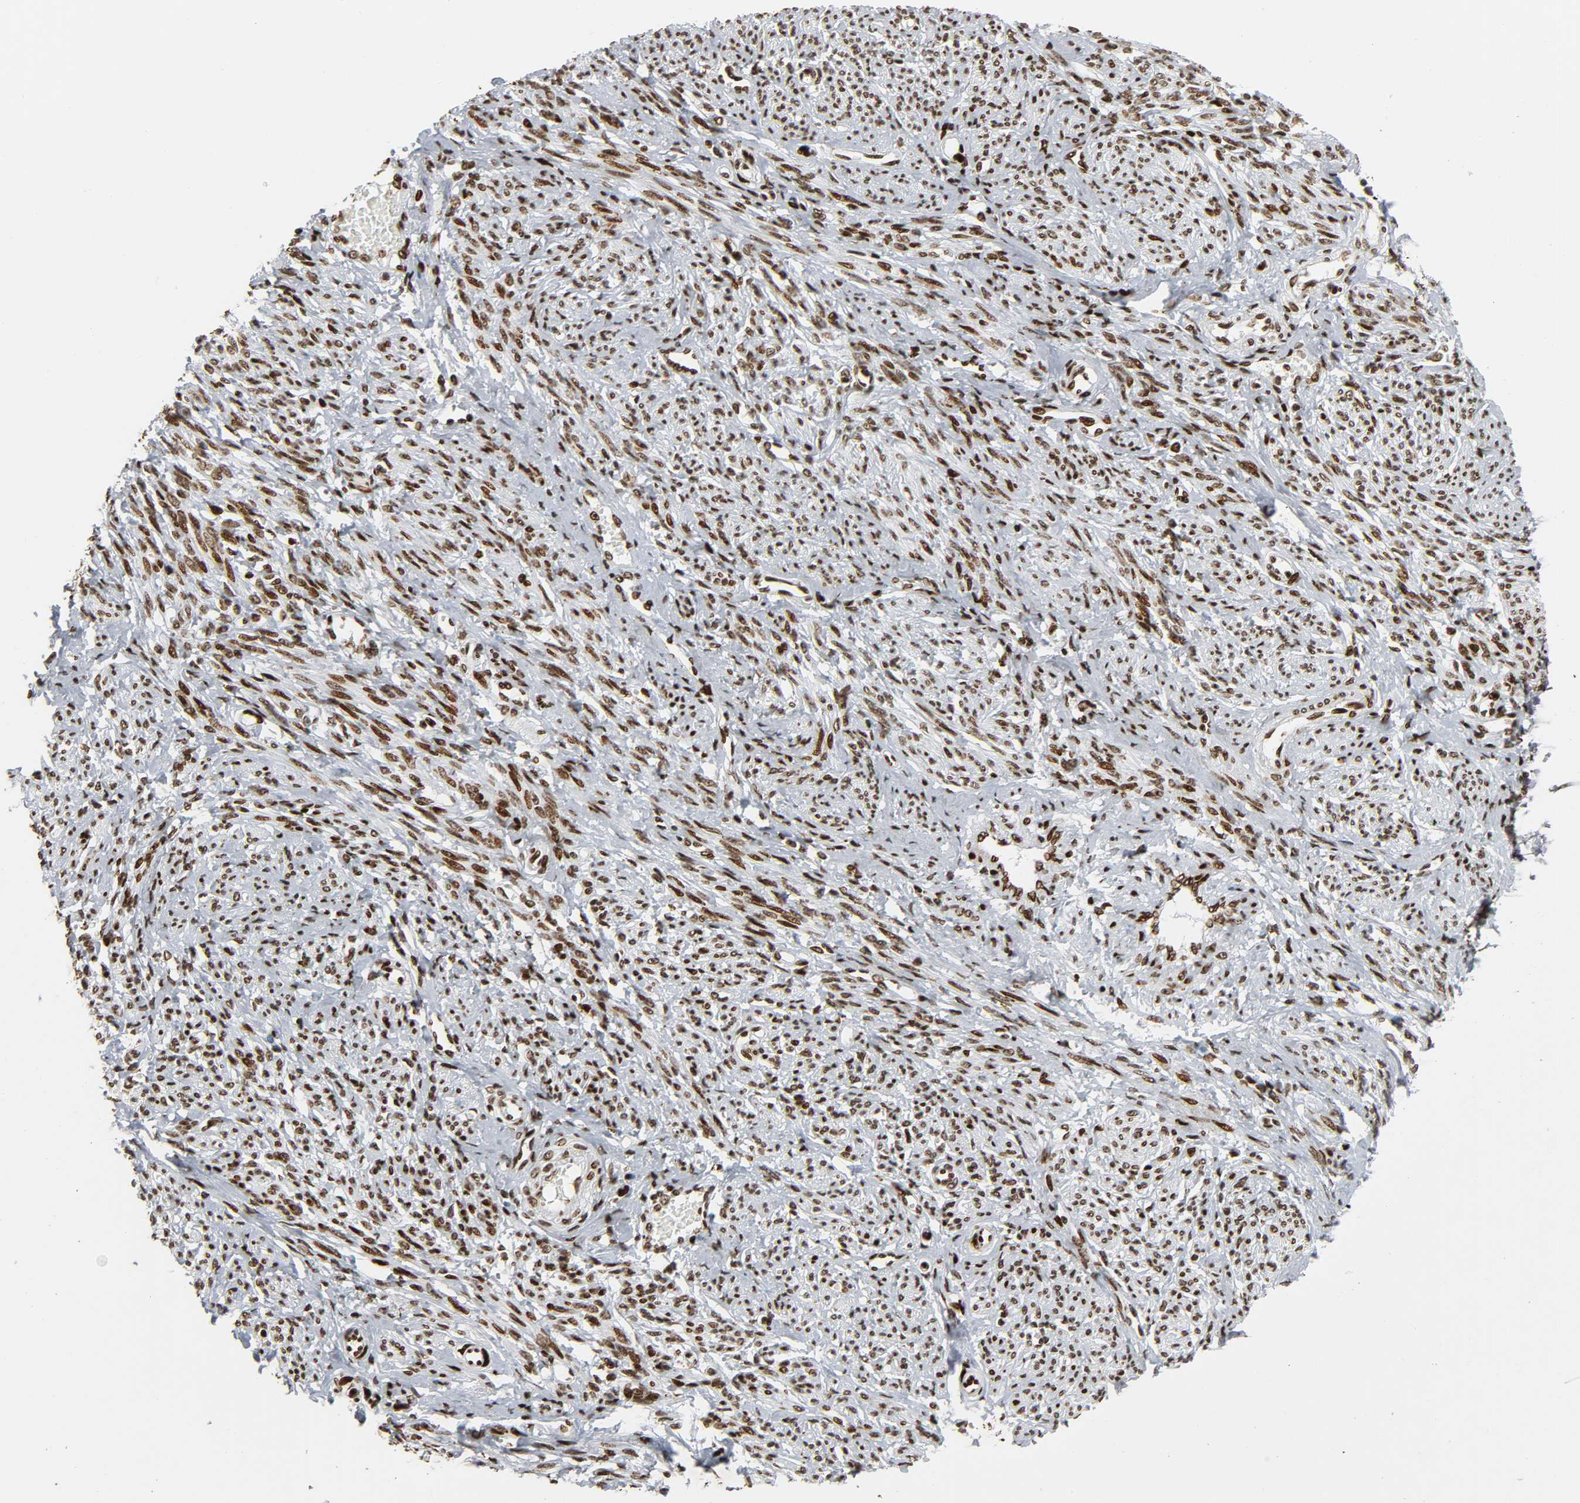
{"staining": {"intensity": "moderate", "quantity": ">75%", "location": "nuclear"}, "tissue": "smooth muscle", "cell_type": "Smooth muscle cells", "image_type": "normal", "snomed": [{"axis": "morphology", "description": "Normal tissue, NOS"}, {"axis": "topography", "description": "Smooth muscle"}], "caption": "High-power microscopy captured an immunohistochemistry (IHC) histopathology image of benign smooth muscle, revealing moderate nuclear staining in about >75% of smooth muscle cells.", "gene": "RXRA", "patient": {"sex": "female", "age": 65}}